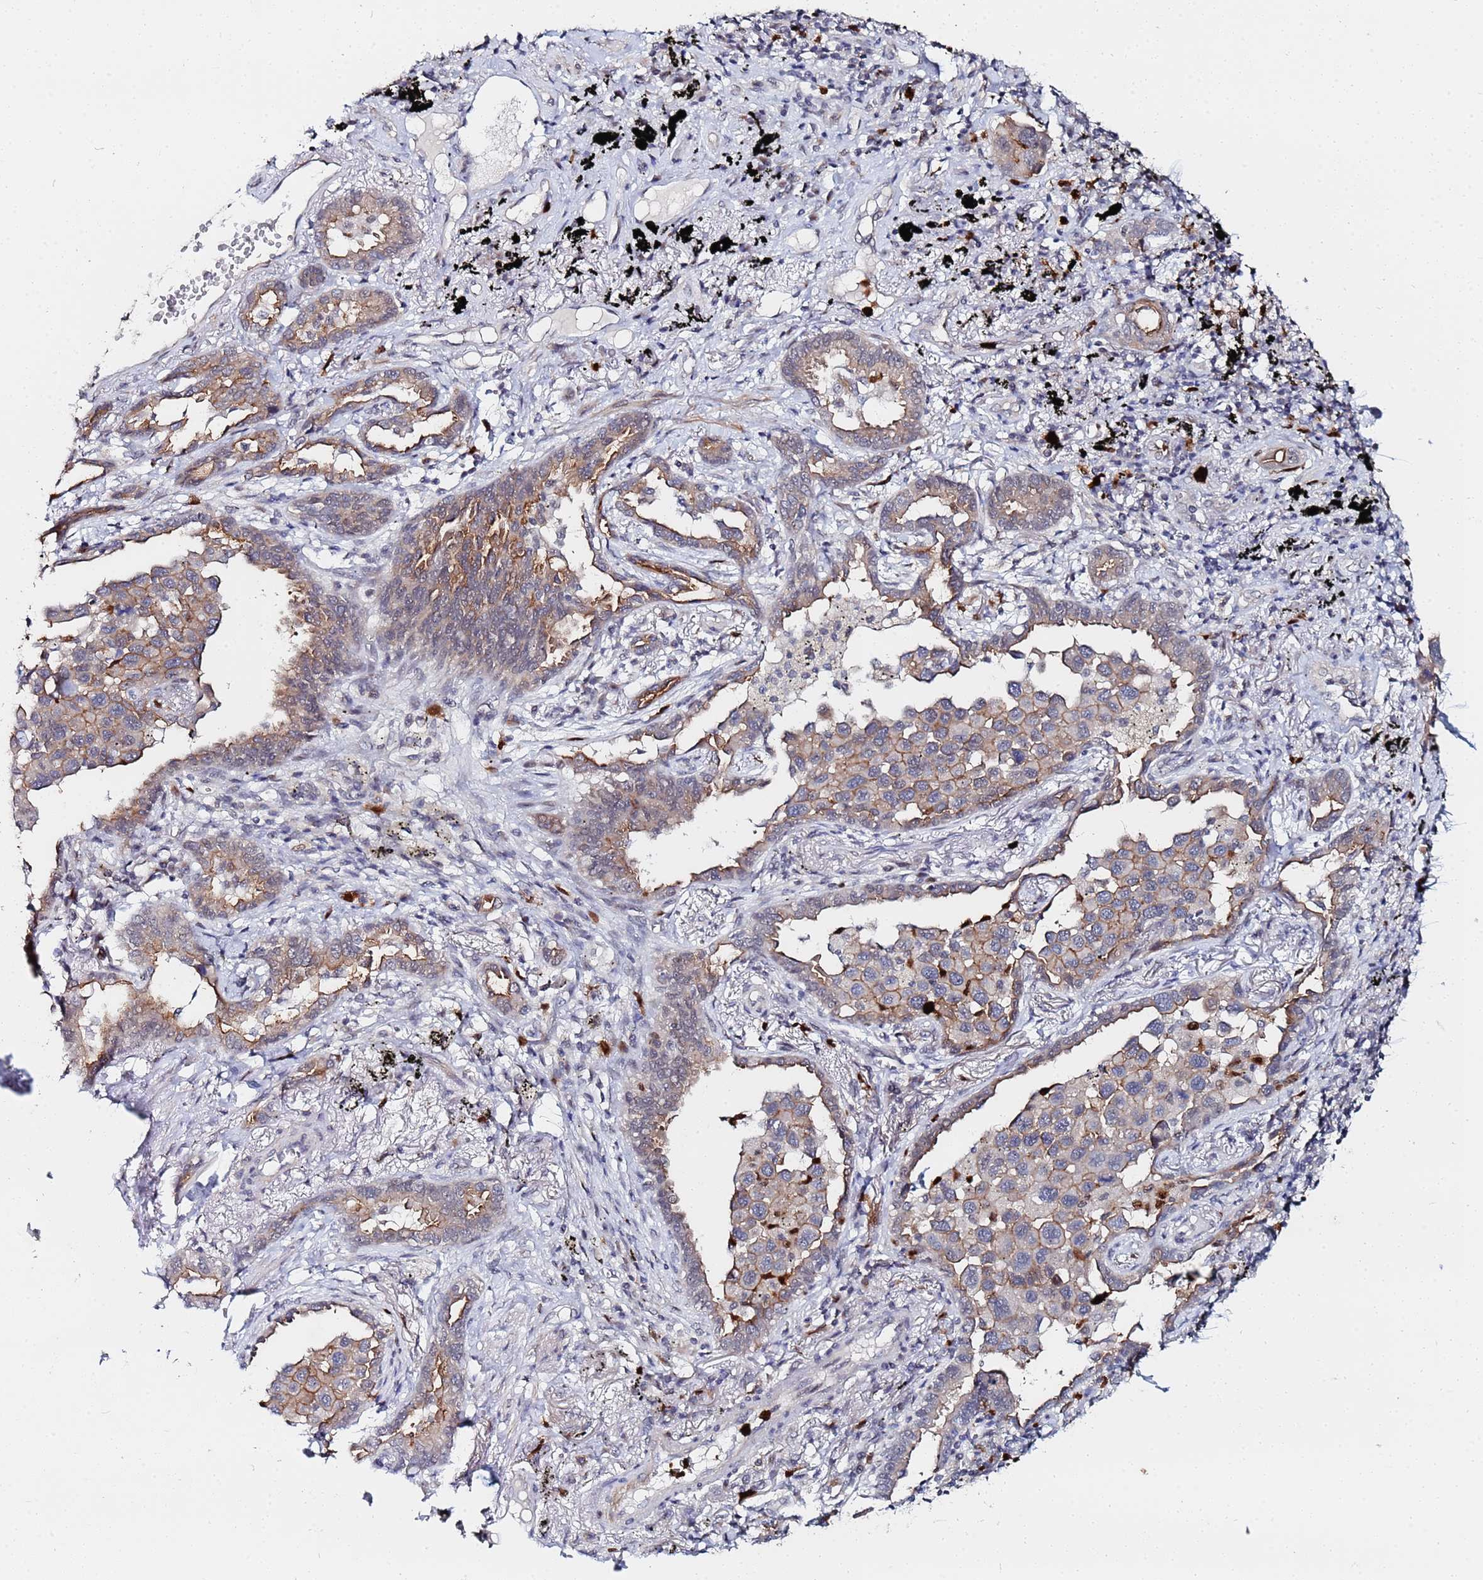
{"staining": {"intensity": "moderate", "quantity": "25%-75%", "location": "cytoplasmic/membranous"}, "tissue": "lung cancer", "cell_type": "Tumor cells", "image_type": "cancer", "snomed": [{"axis": "morphology", "description": "Adenocarcinoma, NOS"}, {"axis": "topography", "description": "Lung"}], "caption": "Immunohistochemistry (IHC) staining of adenocarcinoma (lung), which reveals medium levels of moderate cytoplasmic/membranous expression in approximately 25%-75% of tumor cells indicating moderate cytoplasmic/membranous protein expression. The staining was performed using DAB (3,3'-diaminobenzidine) (brown) for protein detection and nuclei were counterstained in hematoxylin (blue).", "gene": "MTCL1", "patient": {"sex": "male", "age": 67}}